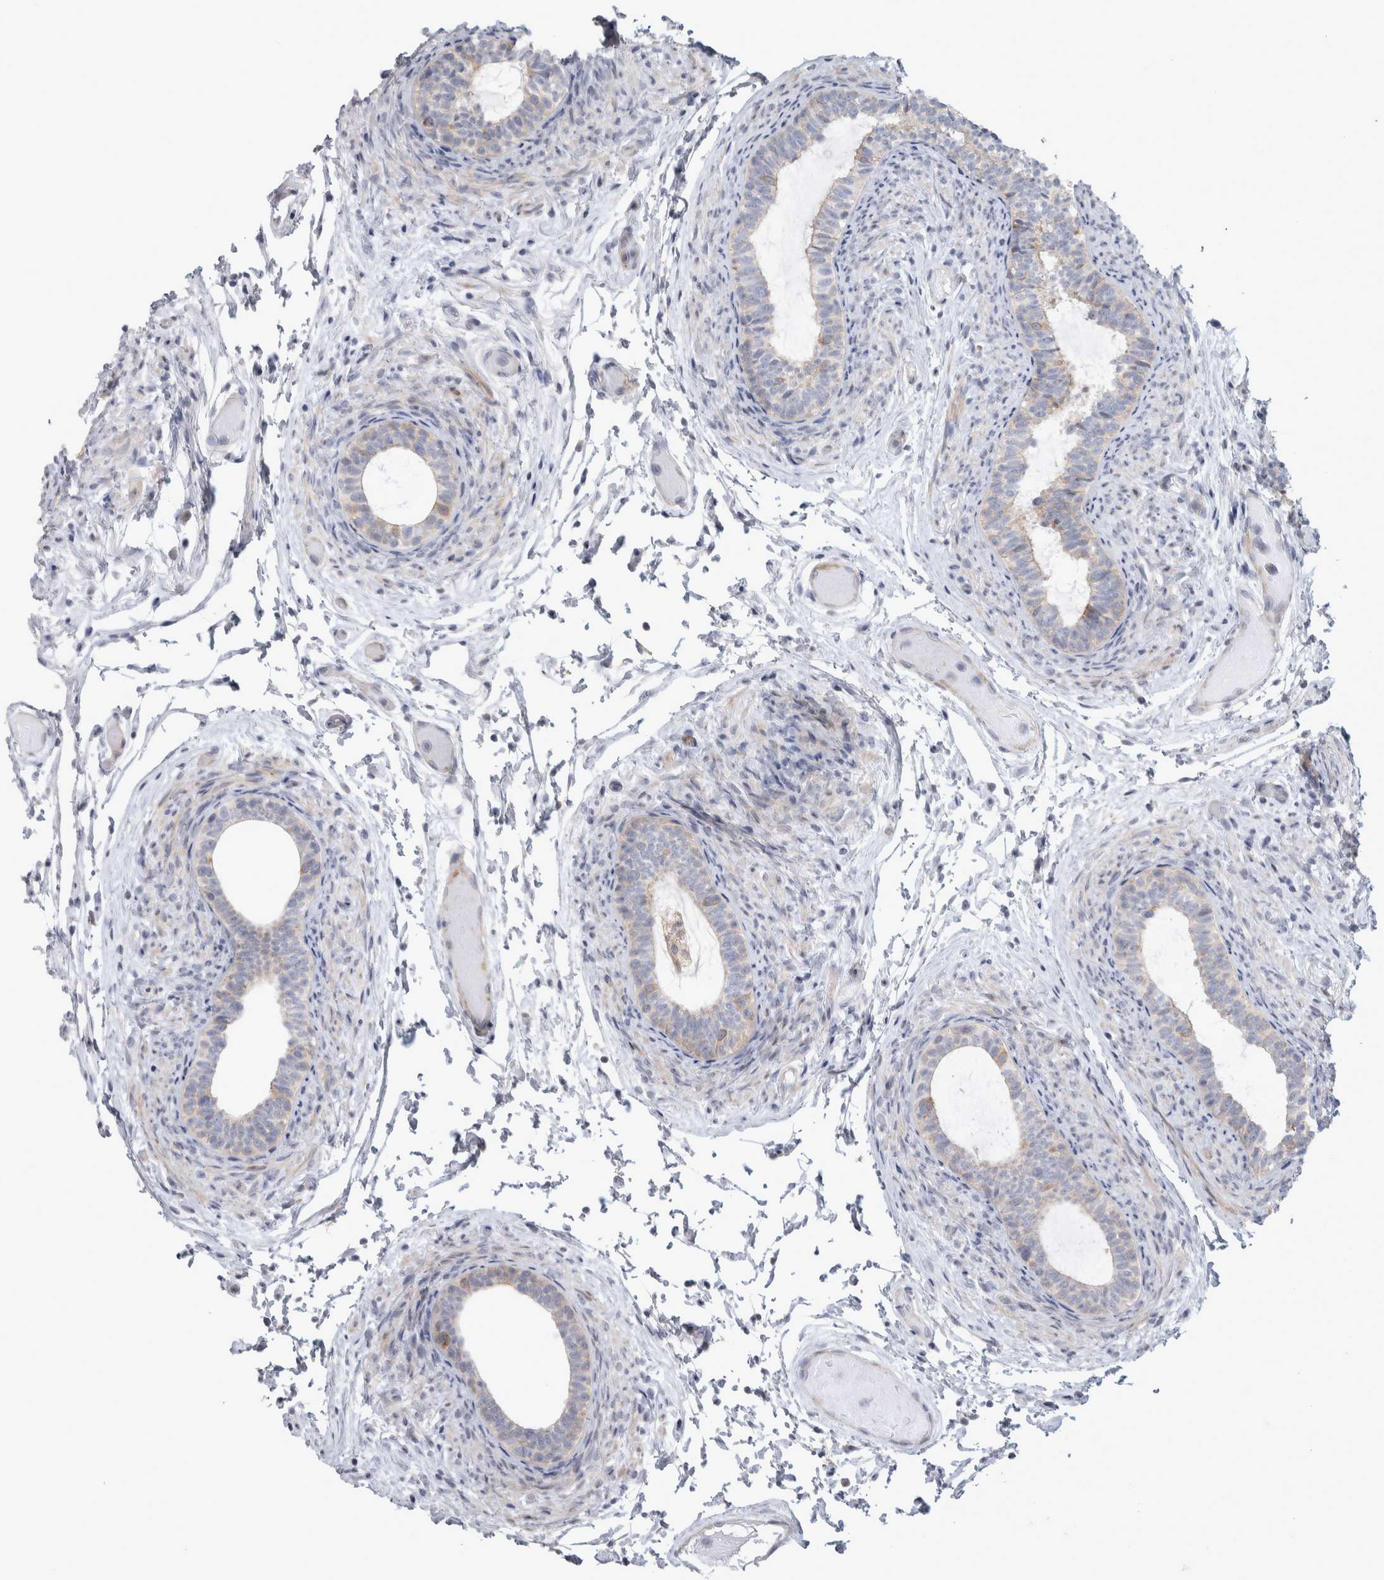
{"staining": {"intensity": "weak", "quantity": "25%-75%", "location": "cytoplasmic/membranous"}, "tissue": "epididymis", "cell_type": "Glandular cells", "image_type": "normal", "snomed": [{"axis": "morphology", "description": "Normal tissue, NOS"}, {"axis": "topography", "description": "Epididymis"}], "caption": "This image displays IHC staining of unremarkable epididymis, with low weak cytoplasmic/membranous staining in approximately 25%-75% of glandular cells.", "gene": "SCO1", "patient": {"sex": "male", "age": 5}}